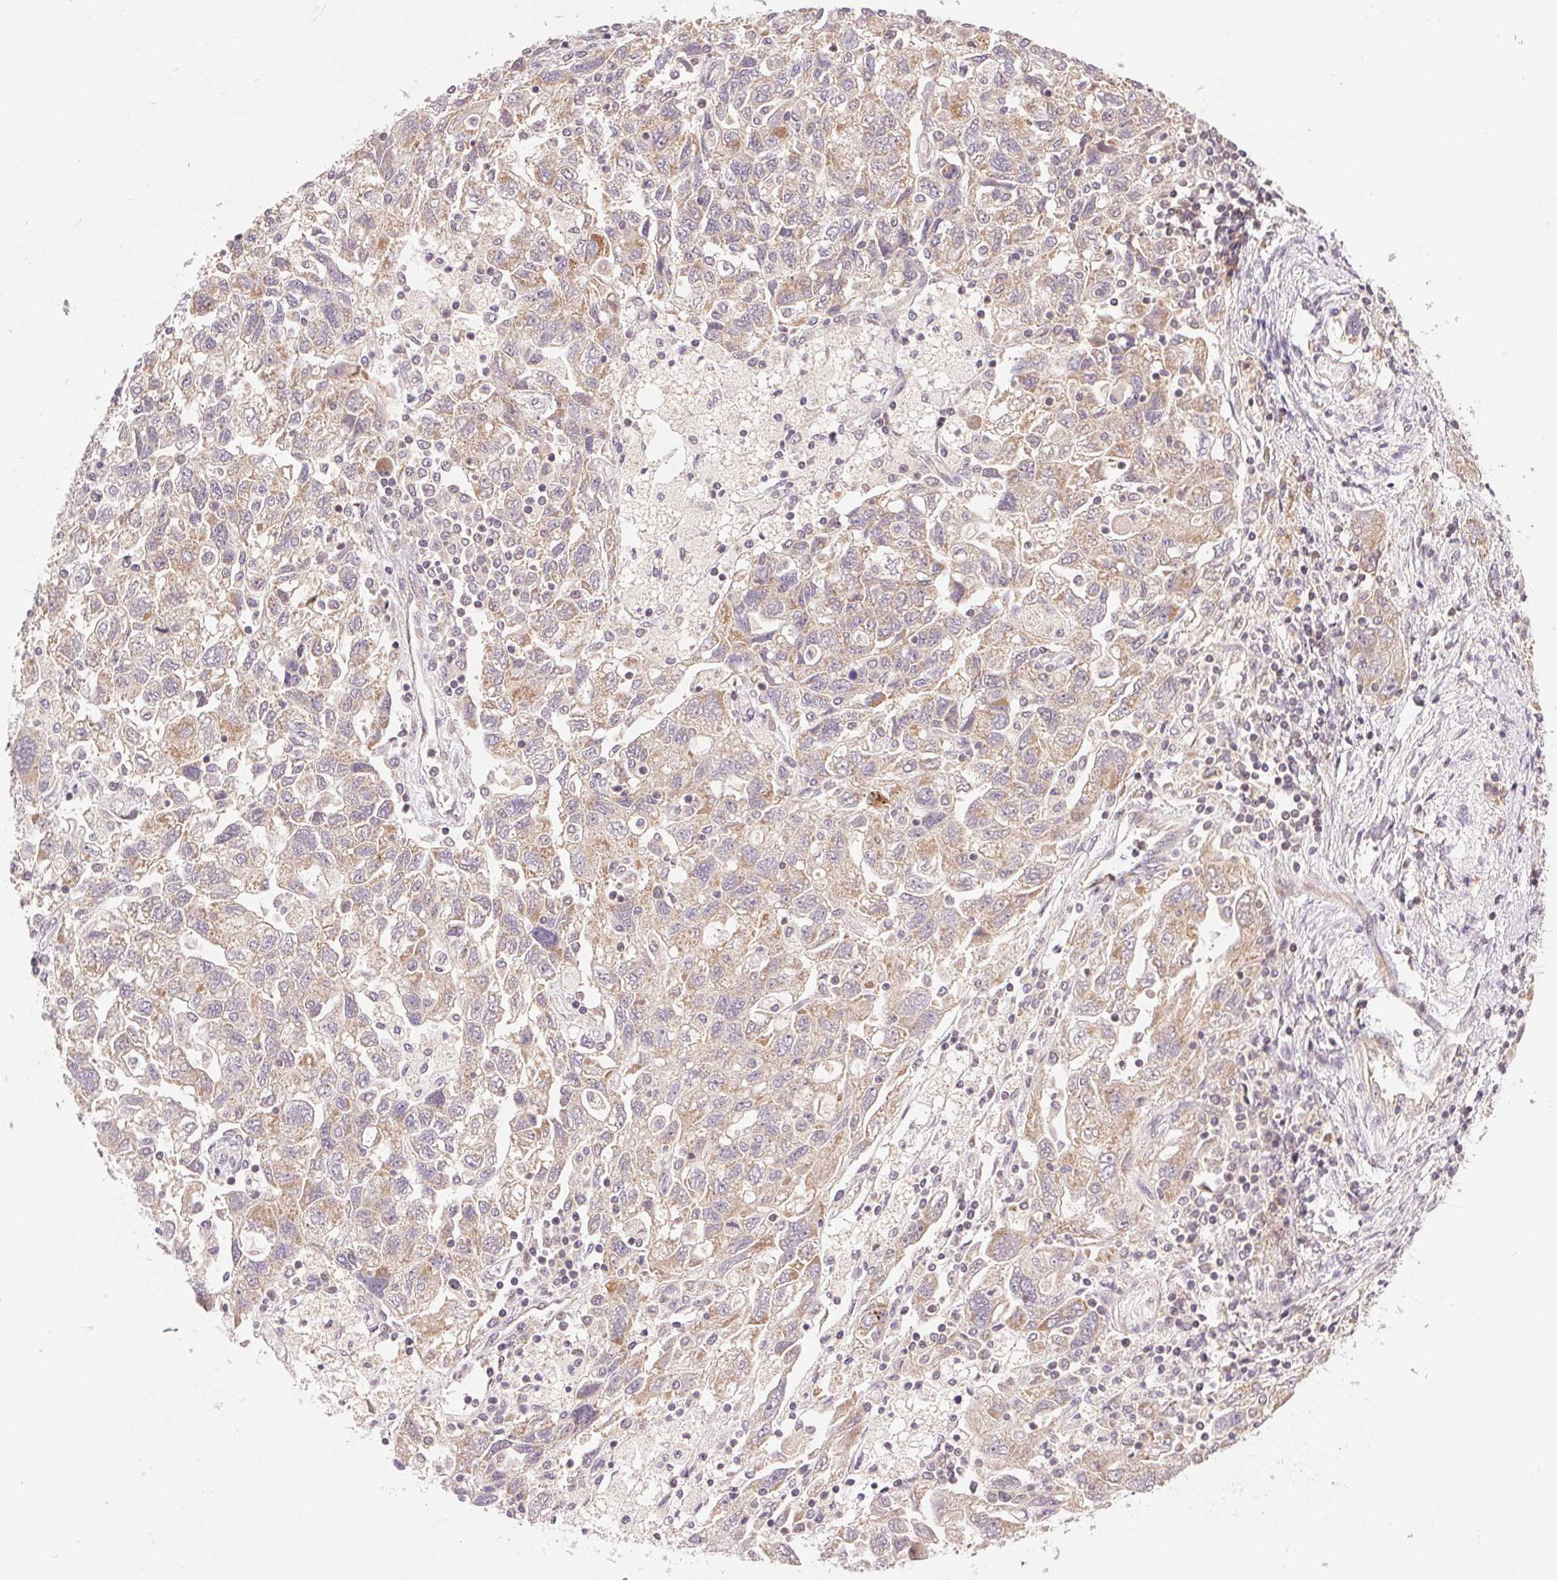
{"staining": {"intensity": "weak", "quantity": "25%-75%", "location": "cytoplasmic/membranous"}, "tissue": "ovarian cancer", "cell_type": "Tumor cells", "image_type": "cancer", "snomed": [{"axis": "morphology", "description": "Carcinoma, NOS"}, {"axis": "morphology", "description": "Cystadenocarcinoma, serous, NOS"}, {"axis": "topography", "description": "Ovary"}], "caption": "Immunohistochemical staining of serous cystadenocarcinoma (ovarian) displays weak cytoplasmic/membranous protein staining in about 25%-75% of tumor cells.", "gene": "BNIP5", "patient": {"sex": "female", "age": 69}}